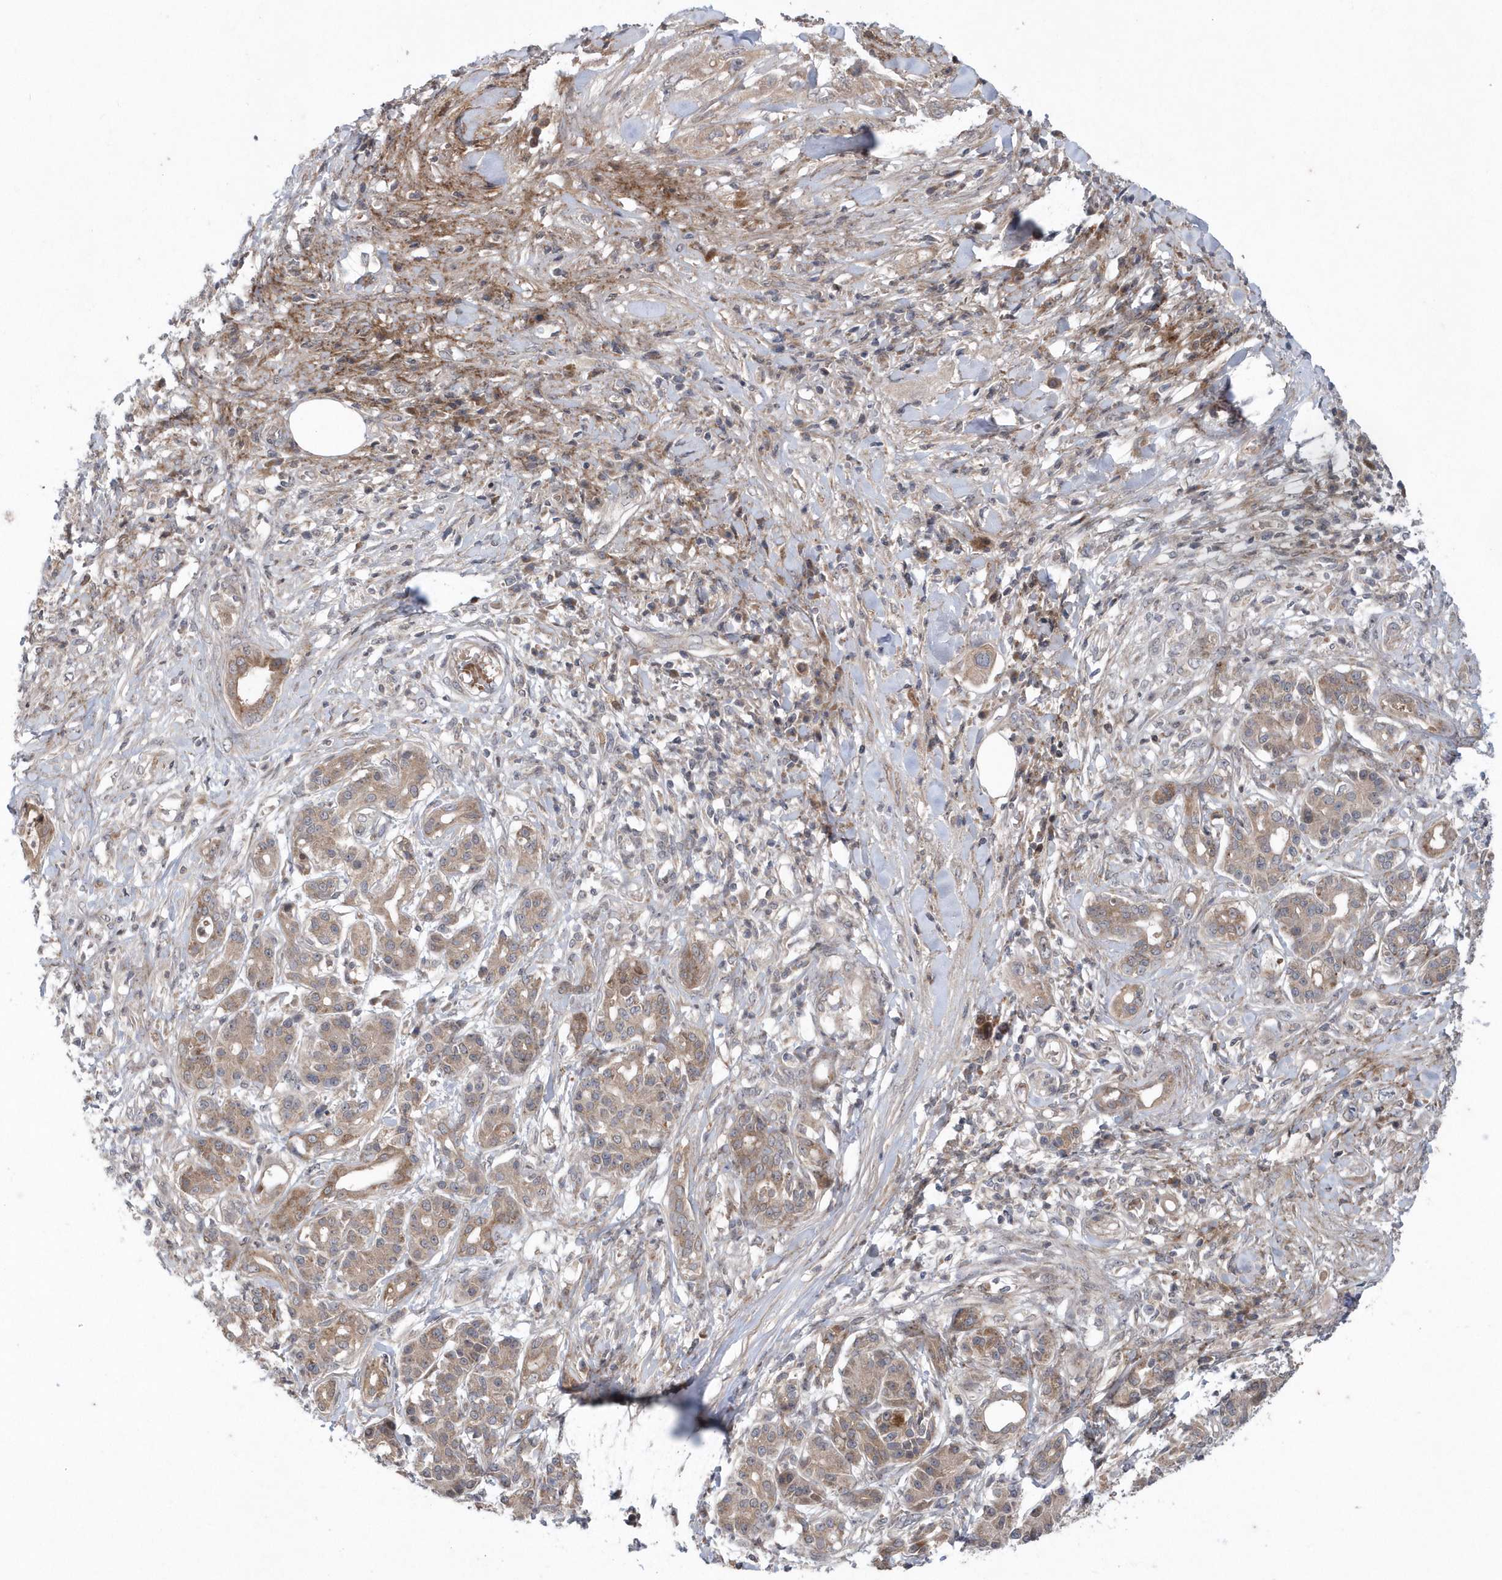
{"staining": {"intensity": "weak", "quantity": ">75%", "location": "cytoplasmic/membranous"}, "tissue": "pancreatic cancer", "cell_type": "Tumor cells", "image_type": "cancer", "snomed": [{"axis": "morphology", "description": "Adenocarcinoma, NOS"}, {"axis": "topography", "description": "Pancreas"}], "caption": "Brown immunohistochemical staining in pancreatic cancer (adenocarcinoma) shows weak cytoplasmic/membranous staining in approximately >75% of tumor cells.", "gene": "HMGCS1", "patient": {"sex": "female", "age": 56}}